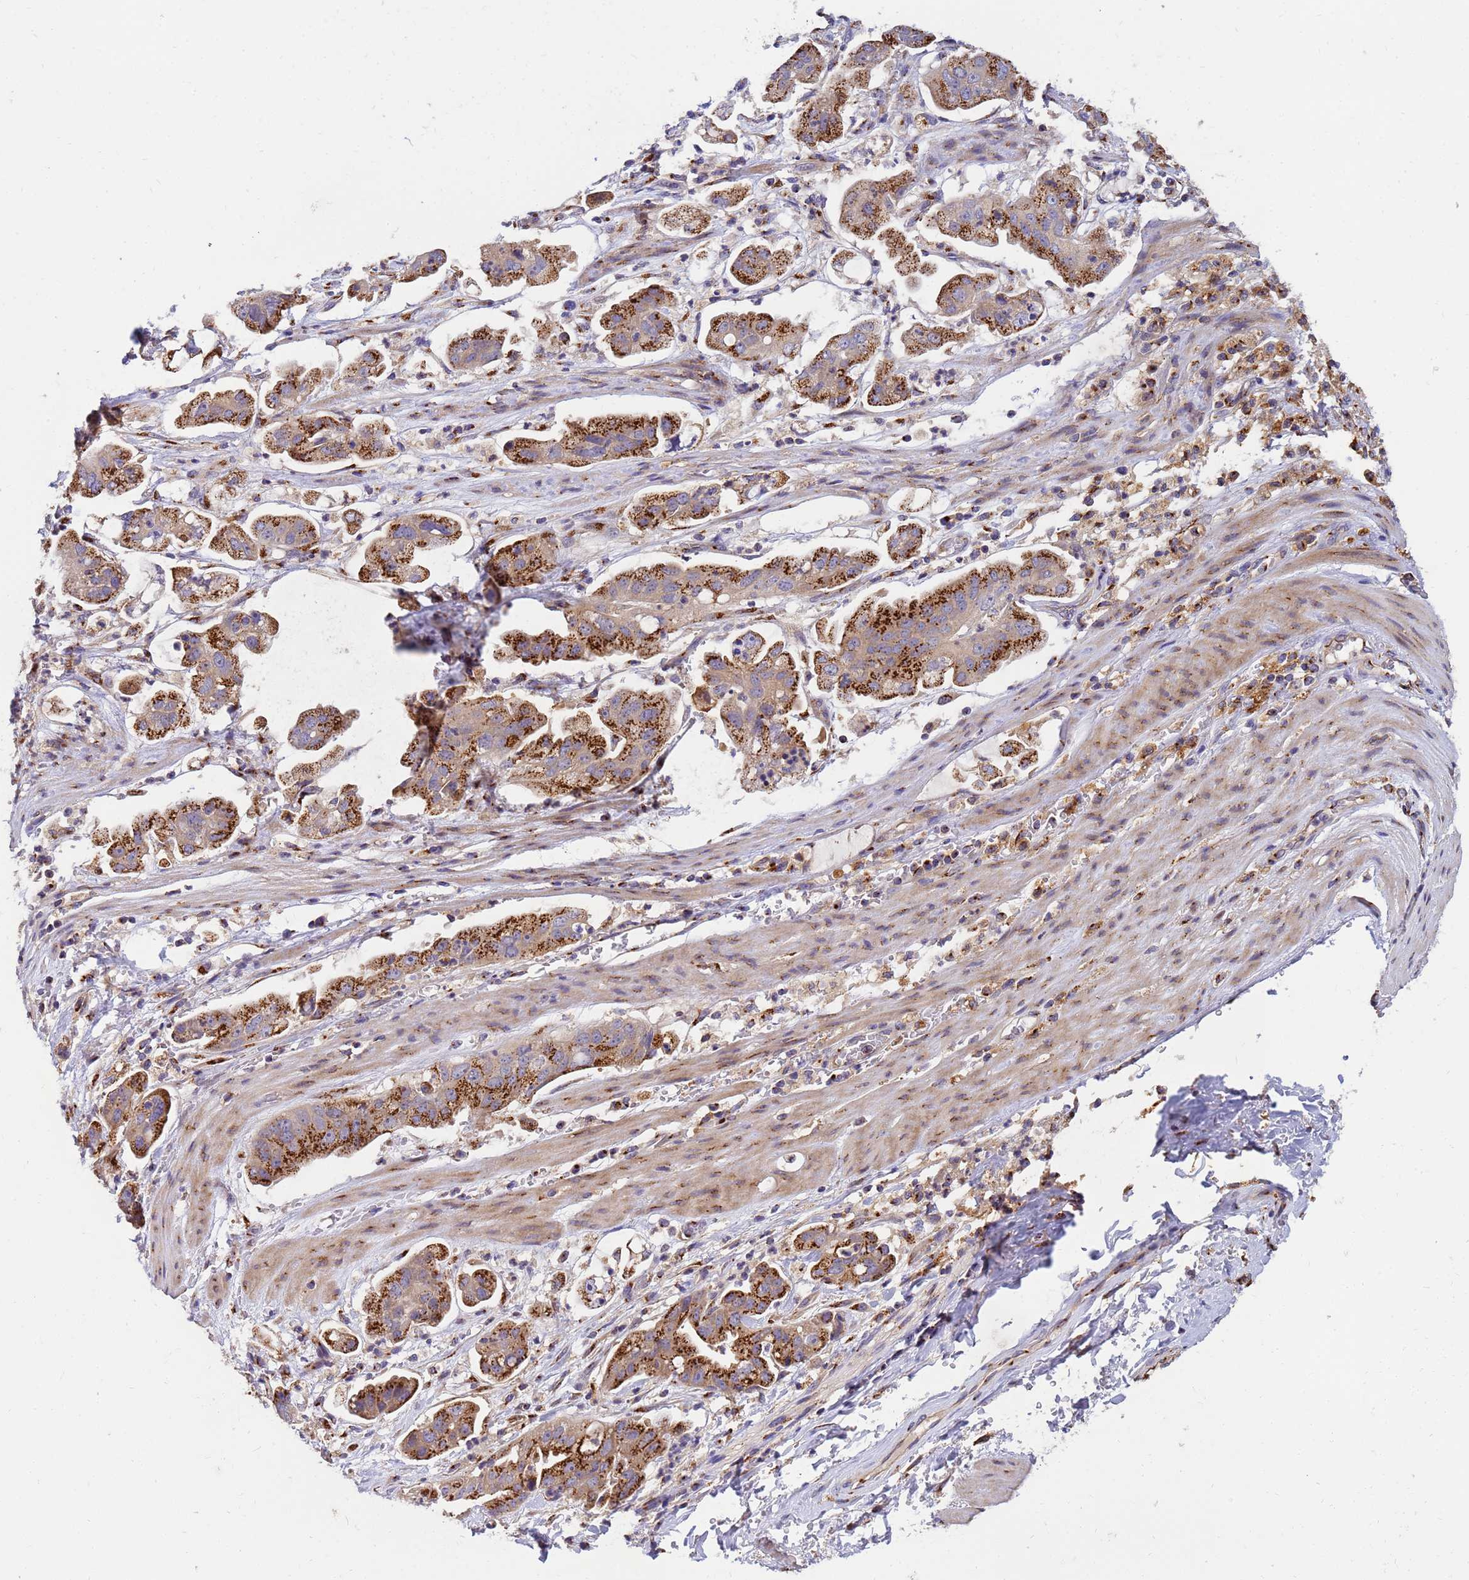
{"staining": {"intensity": "strong", "quantity": ">75%", "location": "cytoplasmic/membranous"}, "tissue": "stomach cancer", "cell_type": "Tumor cells", "image_type": "cancer", "snomed": [{"axis": "morphology", "description": "Adenocarcinoma, NOS"}, {"axis": "topography", "description": "Stomach"}], "caption": "IHC (DAB) staining of adenocarcinoma (stomach) shows strong cytoplasmic/membranous protein positivity in about >75% of tumor cells. The protein of interest is shown in brown color, while the nuclei are stained blue.", "gene": "HPS3", "patient": {"sex": "male", "age": 62}}